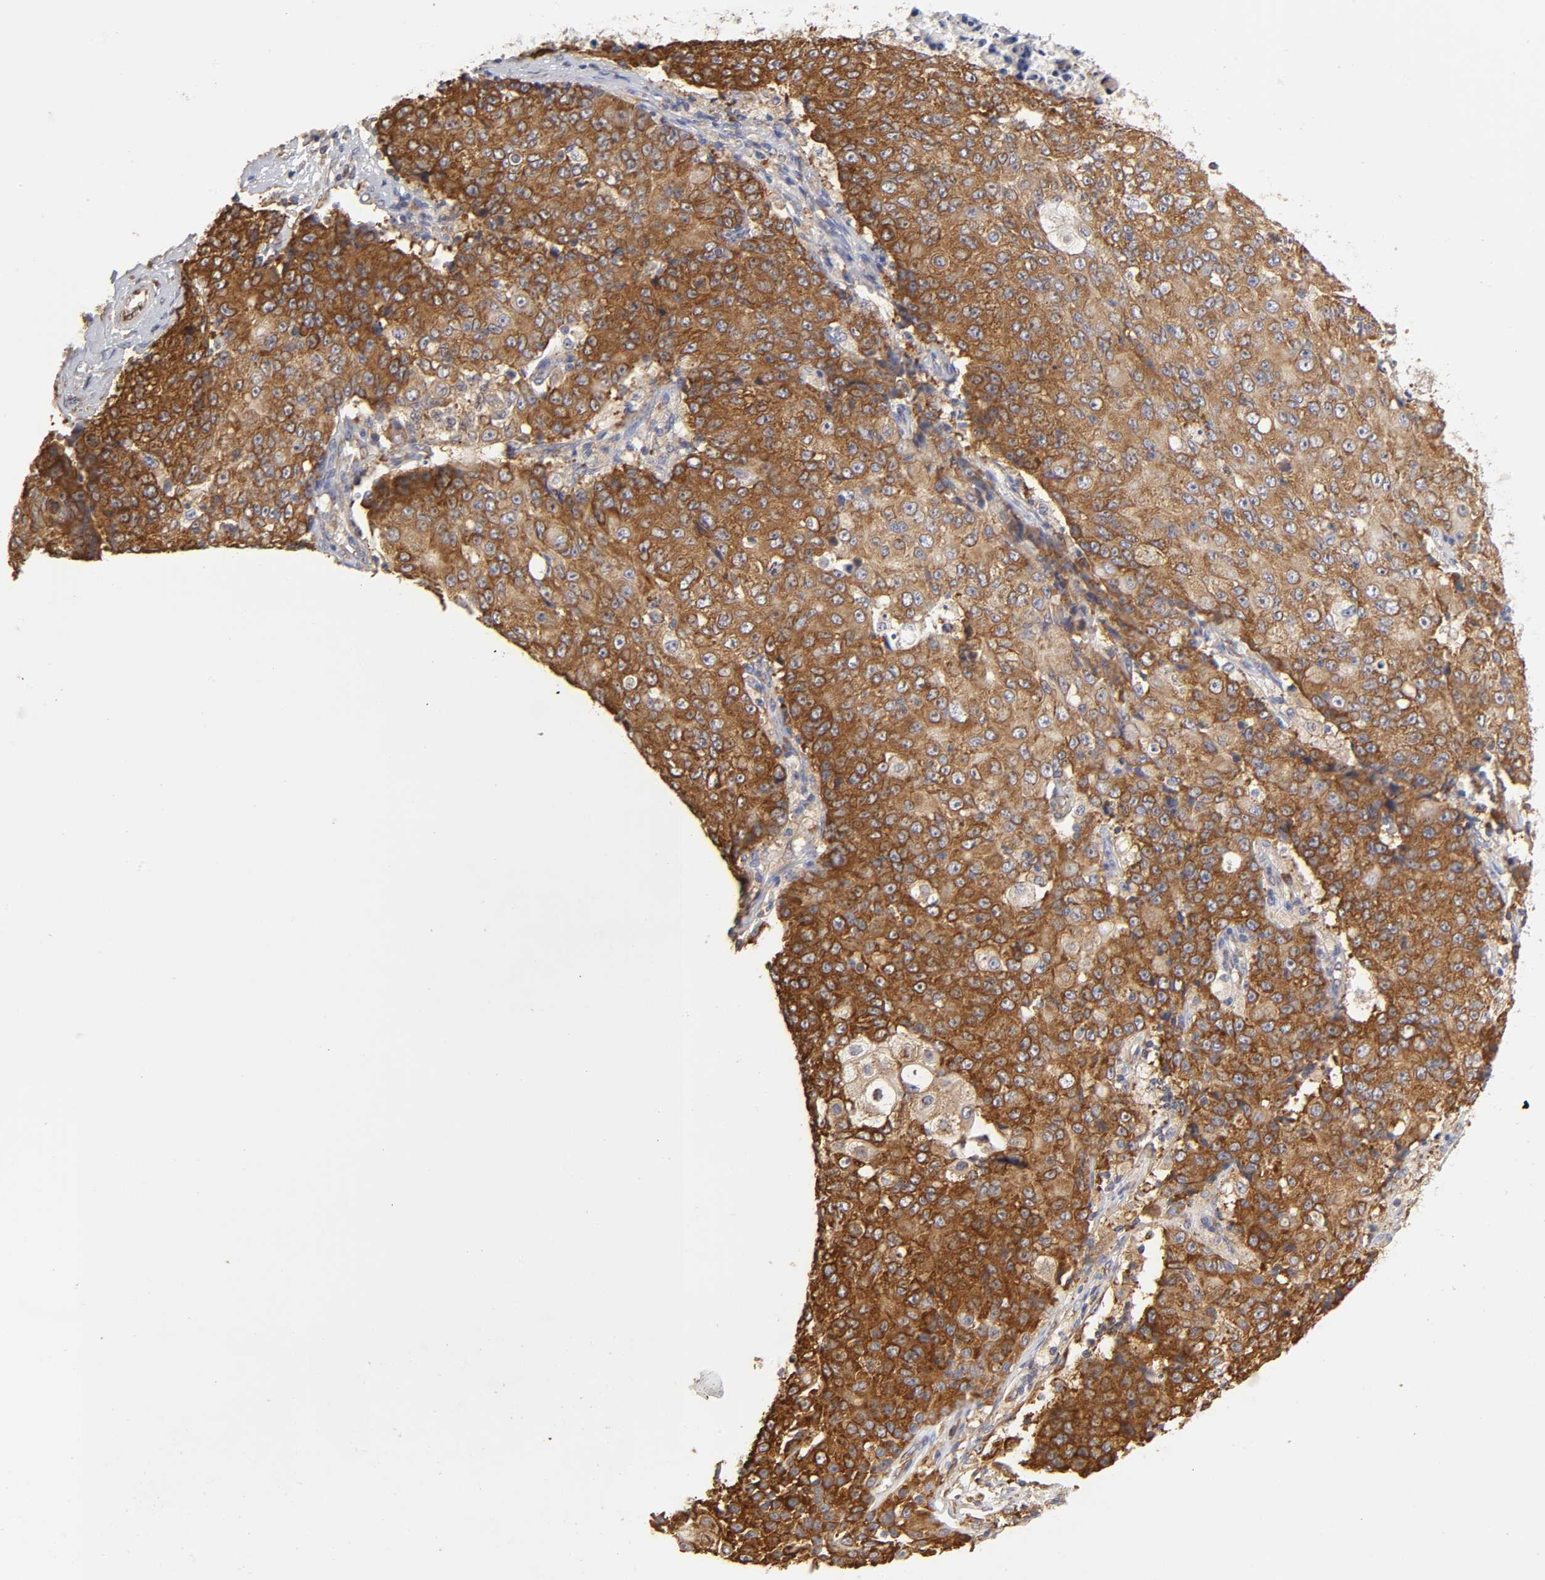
{"staining": {"intensity": "strong", "quantity": ">75%", "location": "cytoplasmic/membranous"}, "tissue": "ovarian cancer", "cell_type": "Tumor cells", "image_type": "cancer", "snomed": [{"axis": "morphology", "description": "Carcinoma, endometroid"}, {"axis": "topography", "description": "Ovary"}], "caption": "Ovarian cancer (endometroid carcinoma) stained with a protein marker exhibits strong staining in tumor cells.", "gene": "RPL14", "patient": {"sex": "female", "age": 42}}